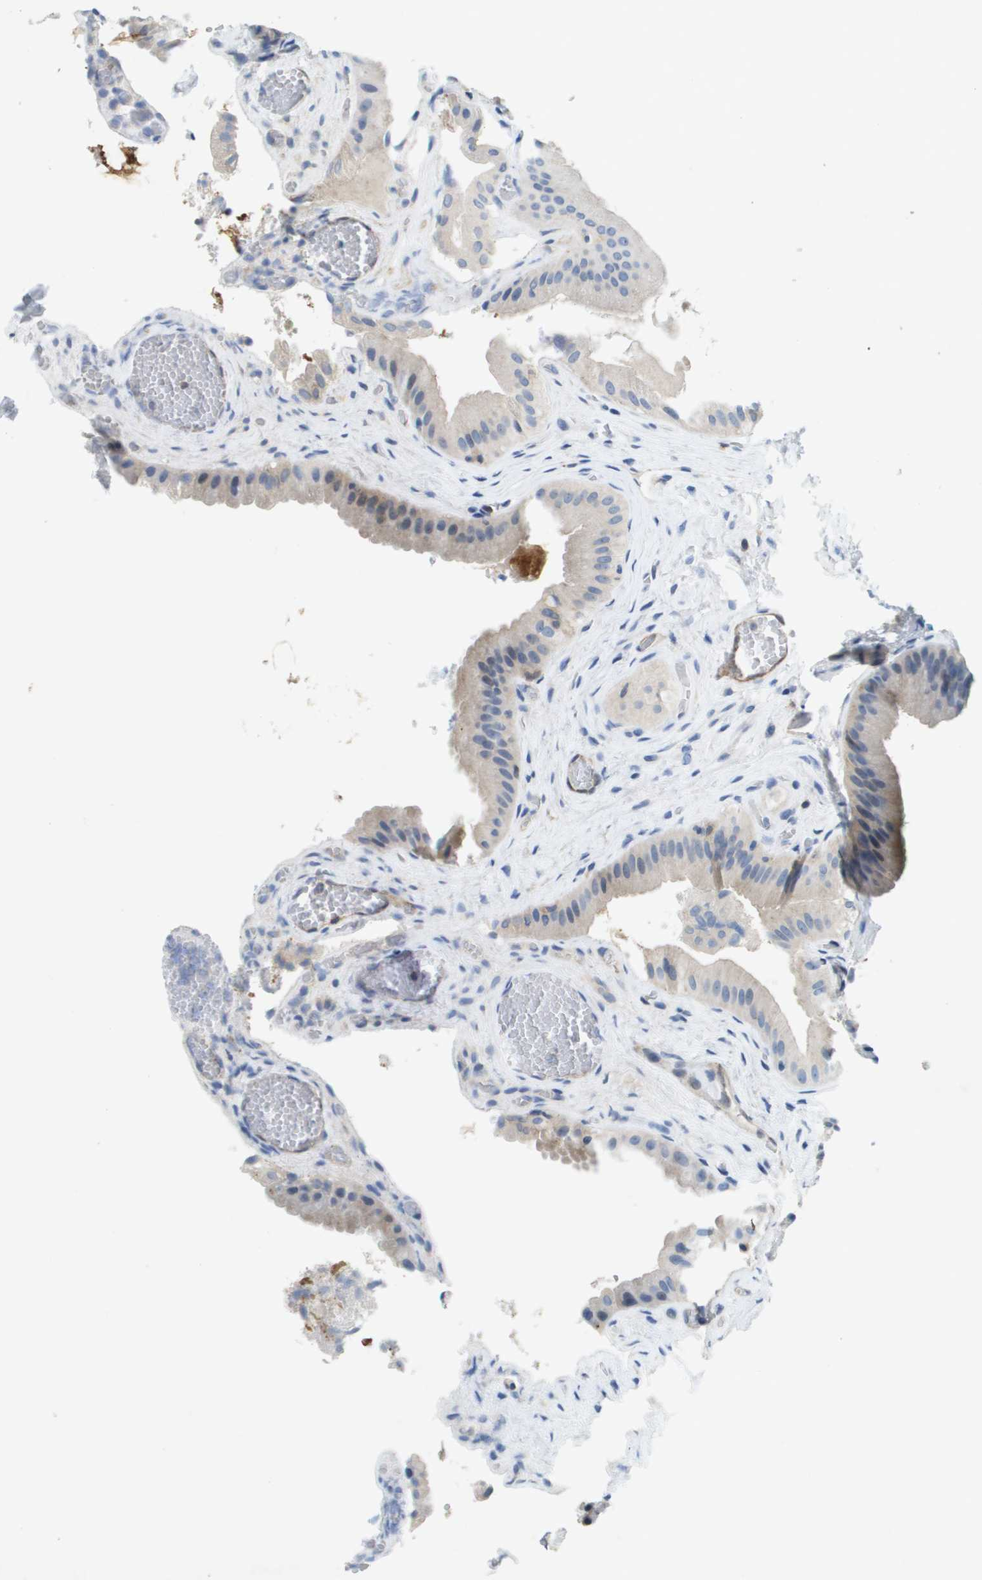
{"staining": {"intensity": "moderate", "quantity": "<25%", "location": "cytoplasmic/membranous"}, "tissue": "gallbladder", "cell_type": "Glandular cells", "image_type": "normal", "snomed": [{"axis": "morphology", "description": "Normal tissue, NOS"}, {"axis": "topography", "description": "Gallbladder"}], "caption": "A brown stain highlights moderate cytoplasmic/membranous expression of a protein in glandular cells of unremarkable gallbladder.", "gene": "LIPG", "patient": {"sex": "male", "age": 49}}